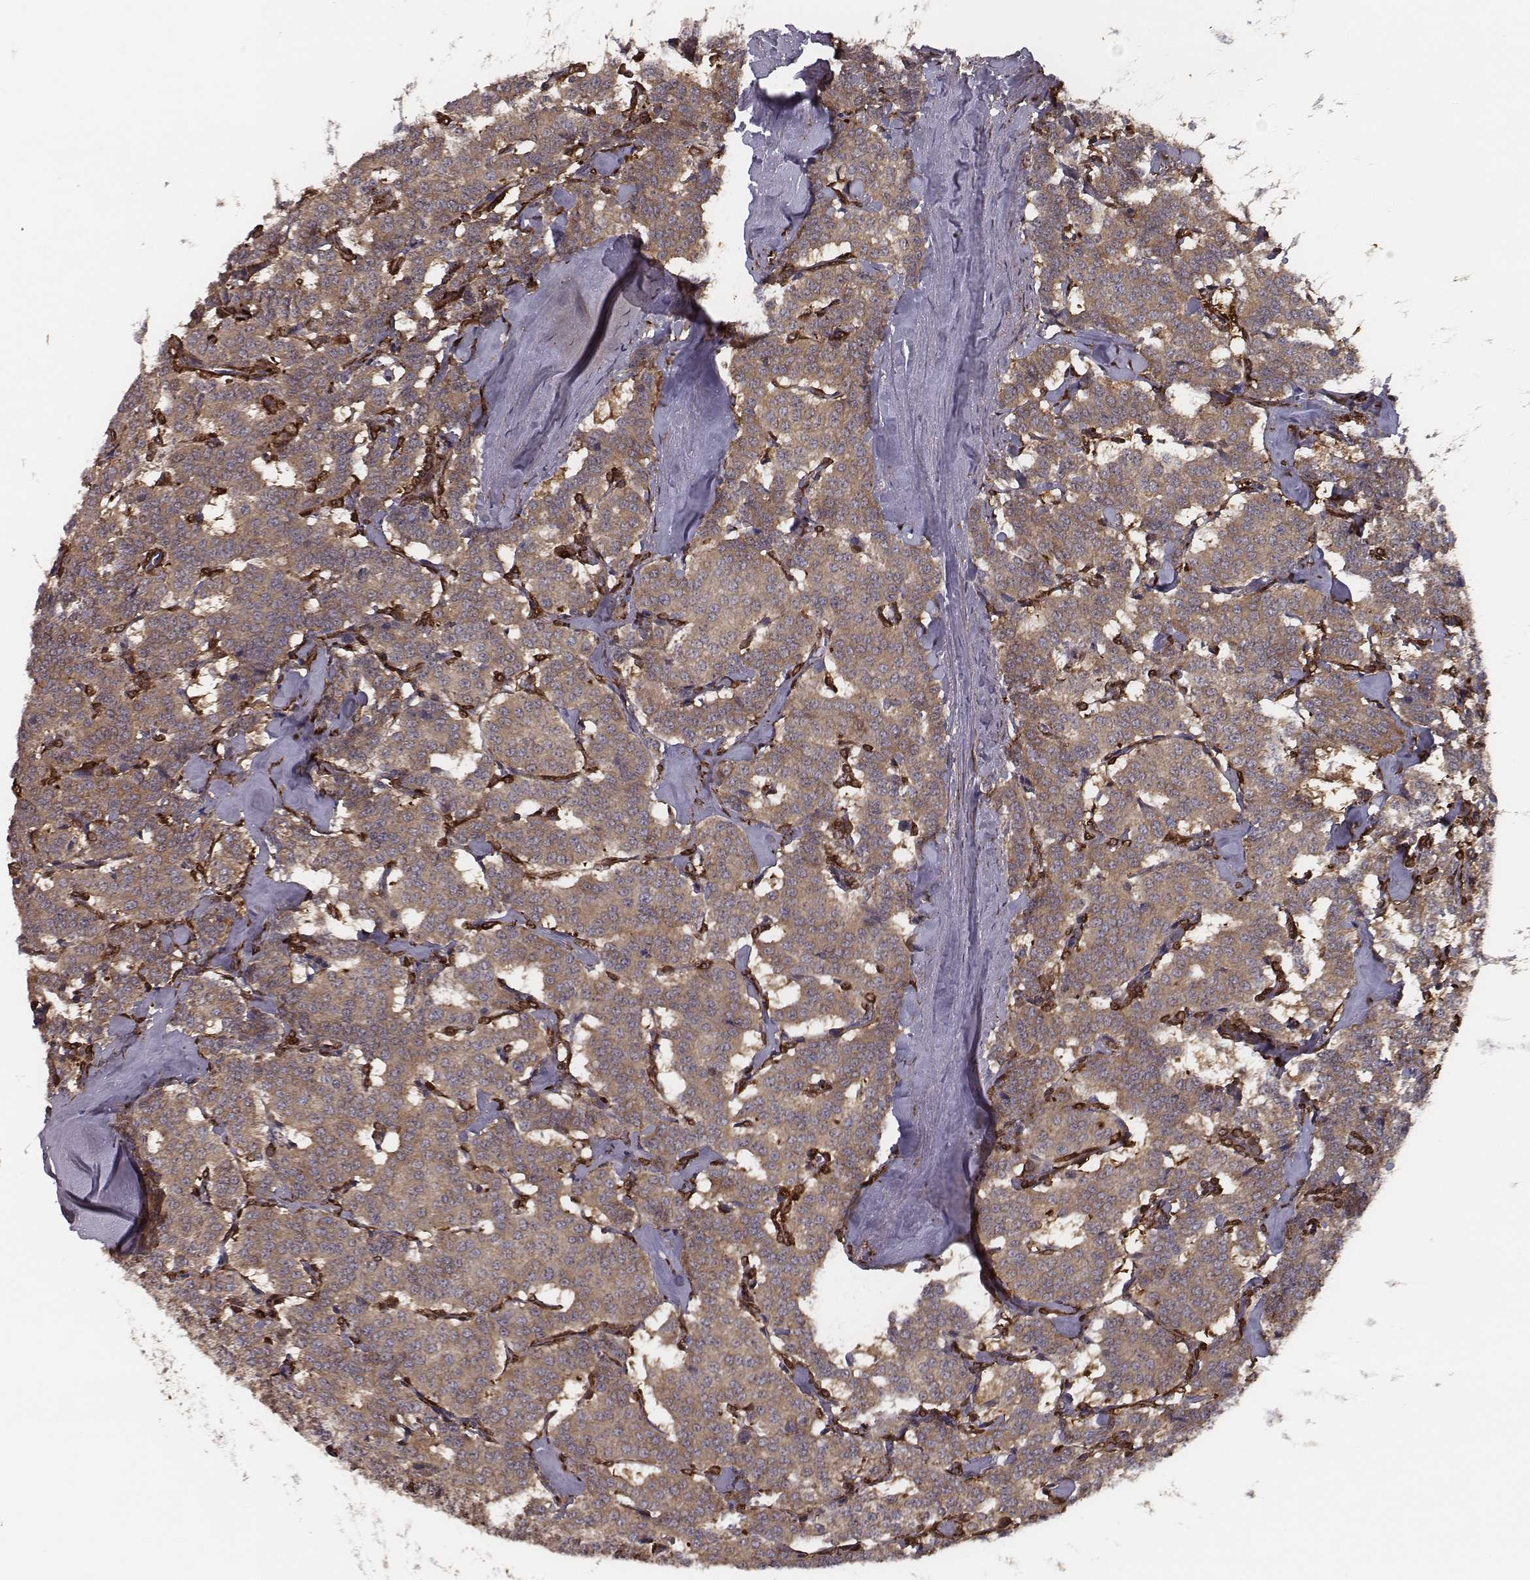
{"staining": {"intensity": "moderate", "quantity": ">75%", "location": "cytoplasmic/membranous"}, "tissue": "carcinoid", "cell_type": "Tumor cells", "image_type": "cancer", "snomed": [{"axis": "morphology", "description": "Carcinoid, malignant, NOS"}, {"axis": "topography", "description": "Lung"}], "caption": "Protein expression by immunohistochemistry demonstrates moderate cytoplasmic/membranous staining in approximately >75% of tumor cells in carcinoid.", "gene": "ISYNA1", "patient": {"sex": "female", "age": 46}}